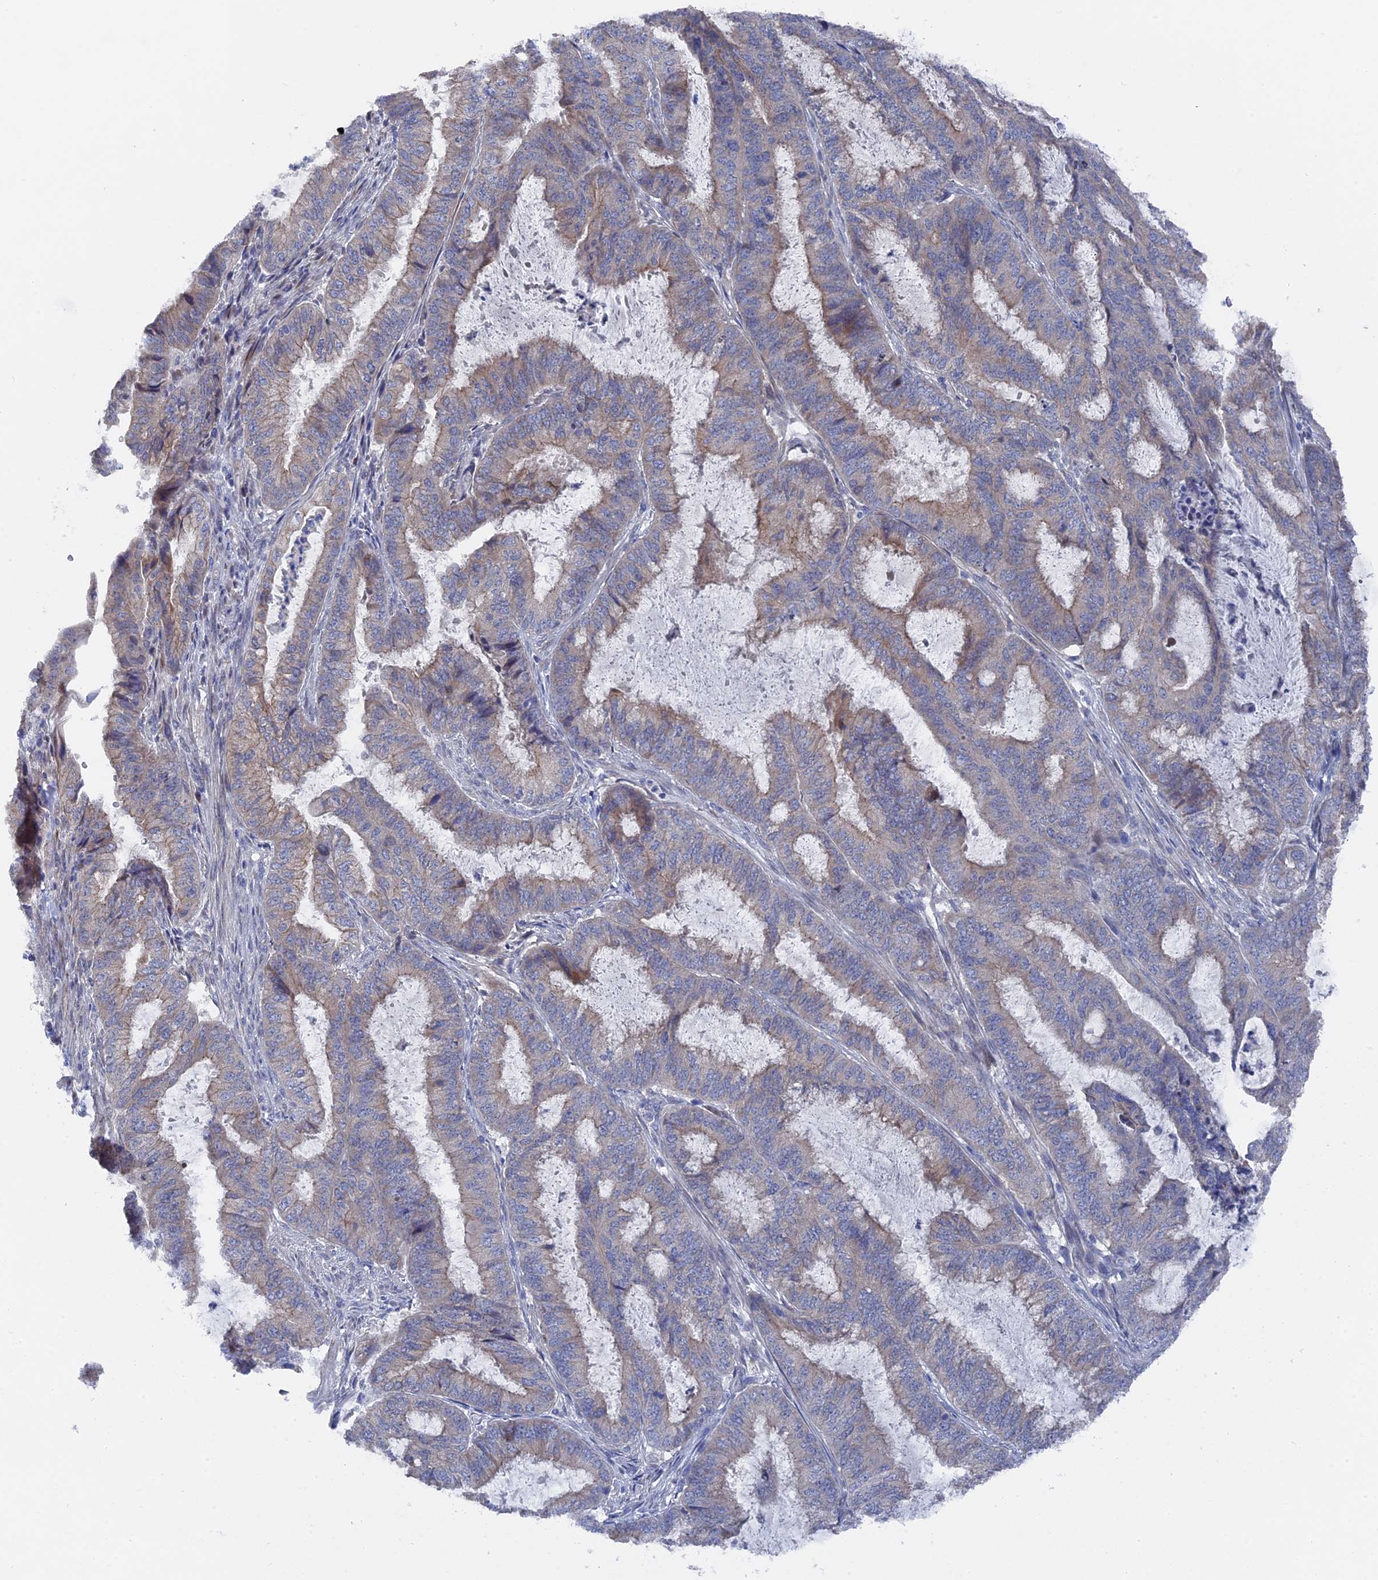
{"staining": {"intensity": "weak", "quantity": "25%-75%", "location": "cytoplasmic/membranous"}, "tissue": "endometrial cancer", "cell_type": "Tumor cells", "image_type": "cancer", "snomed": [{"axis": "morphology", "description": "Adenocarcinoma, NOS"}, {"axis": "topography", "description": "Endometrium"}], "caption": "Weak cytoplasmic/membranous expression is seen in approximately 25%-75% of tumor cells in adenocarcinoma (endometrial). (DAB (3,3'-diaminobenzidine) = brown stain, brightfield microscopy at high magnification).", "gene": "TMEM161A", "patient": {"sex": "female", "age": 51}}